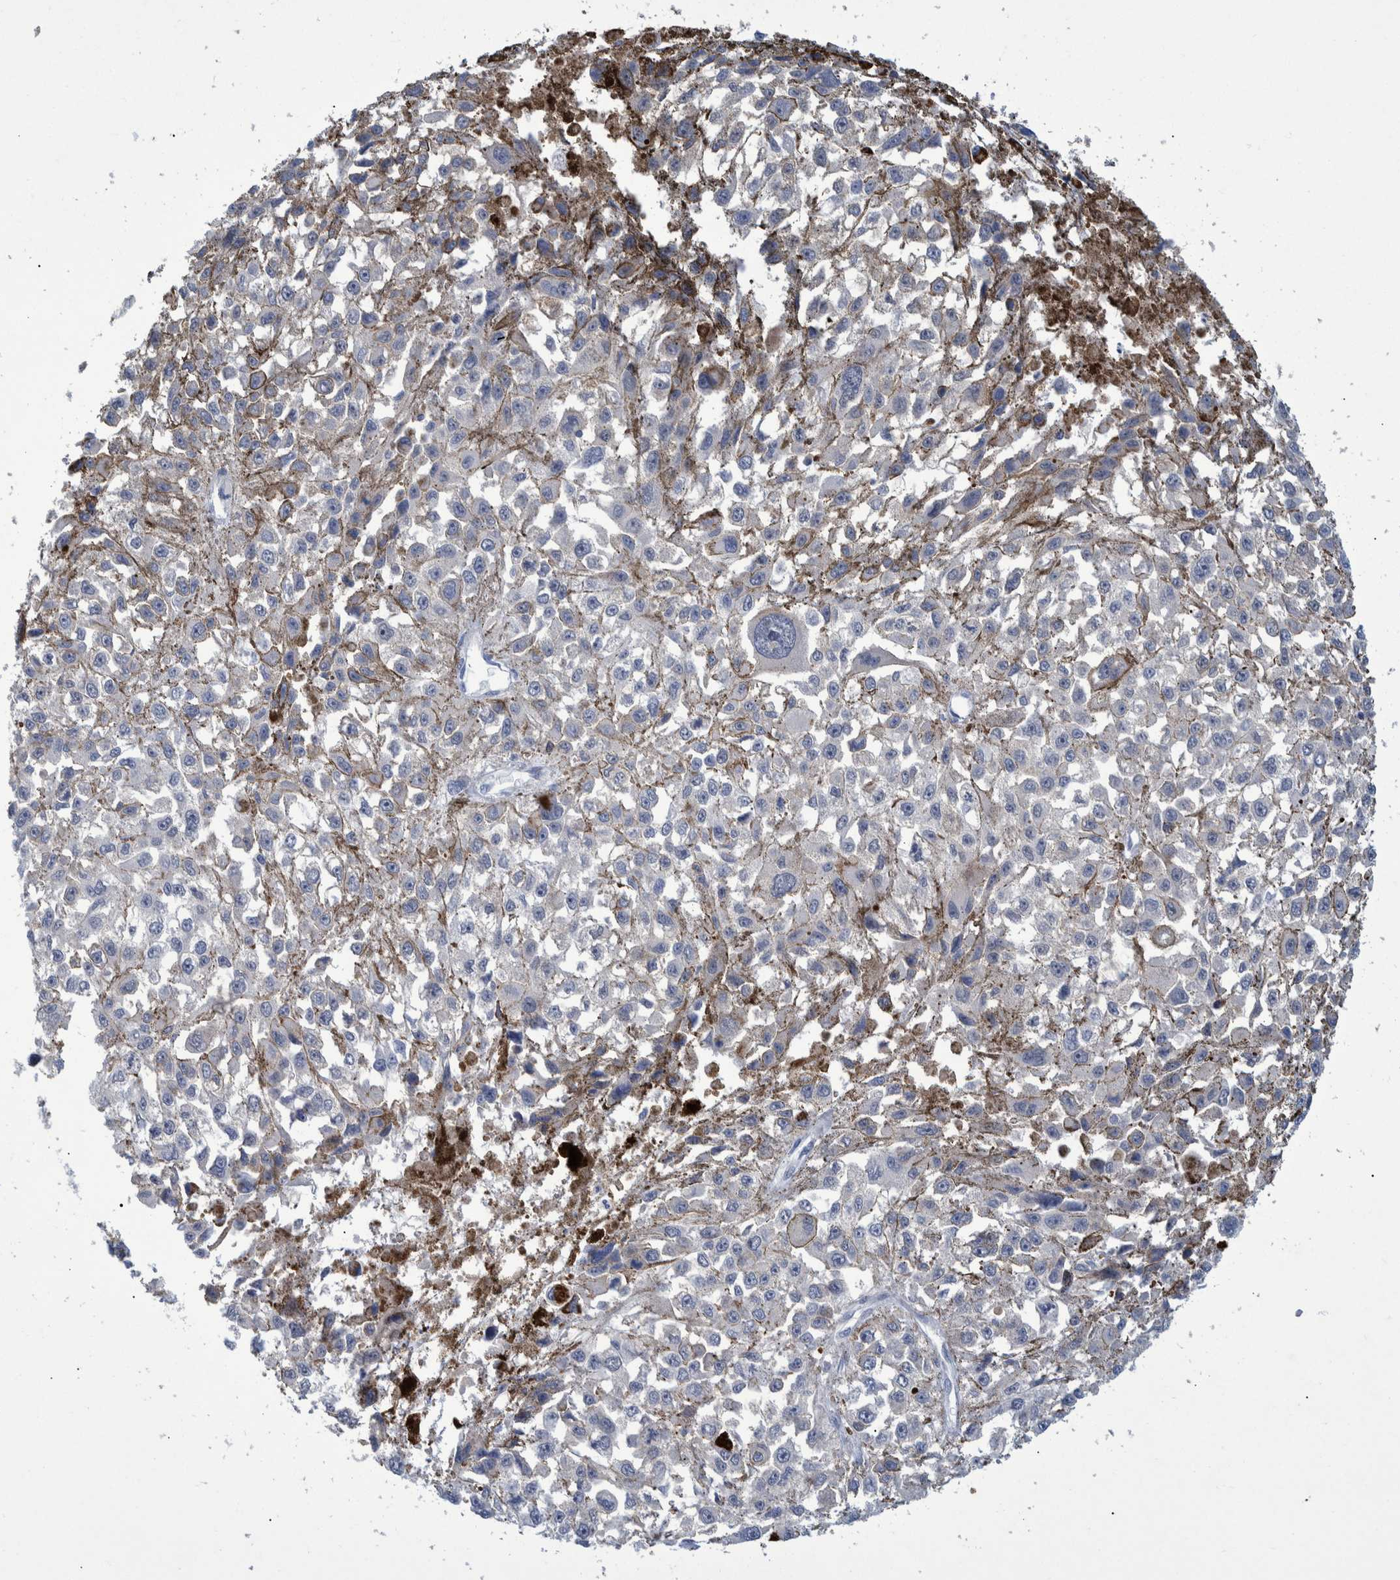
{"staining": {"intensity": "negative", "quantity": "none", "location": "none"}, "tissue": "melanoma", "cell_type": "Tumor cells", "image_type": "cancer", "snomed": [{"axis": "morphology", "description": "Malignant melanoma, Metastatic site"}, {"axis": "topography", "description": "Lymph node"}], "caption": "Immunohistochemical staining of human melanoma shows no significant expression in tumor cells.", "gene": "PCYT2", "patient": {"sex": "male", "age": 59}}